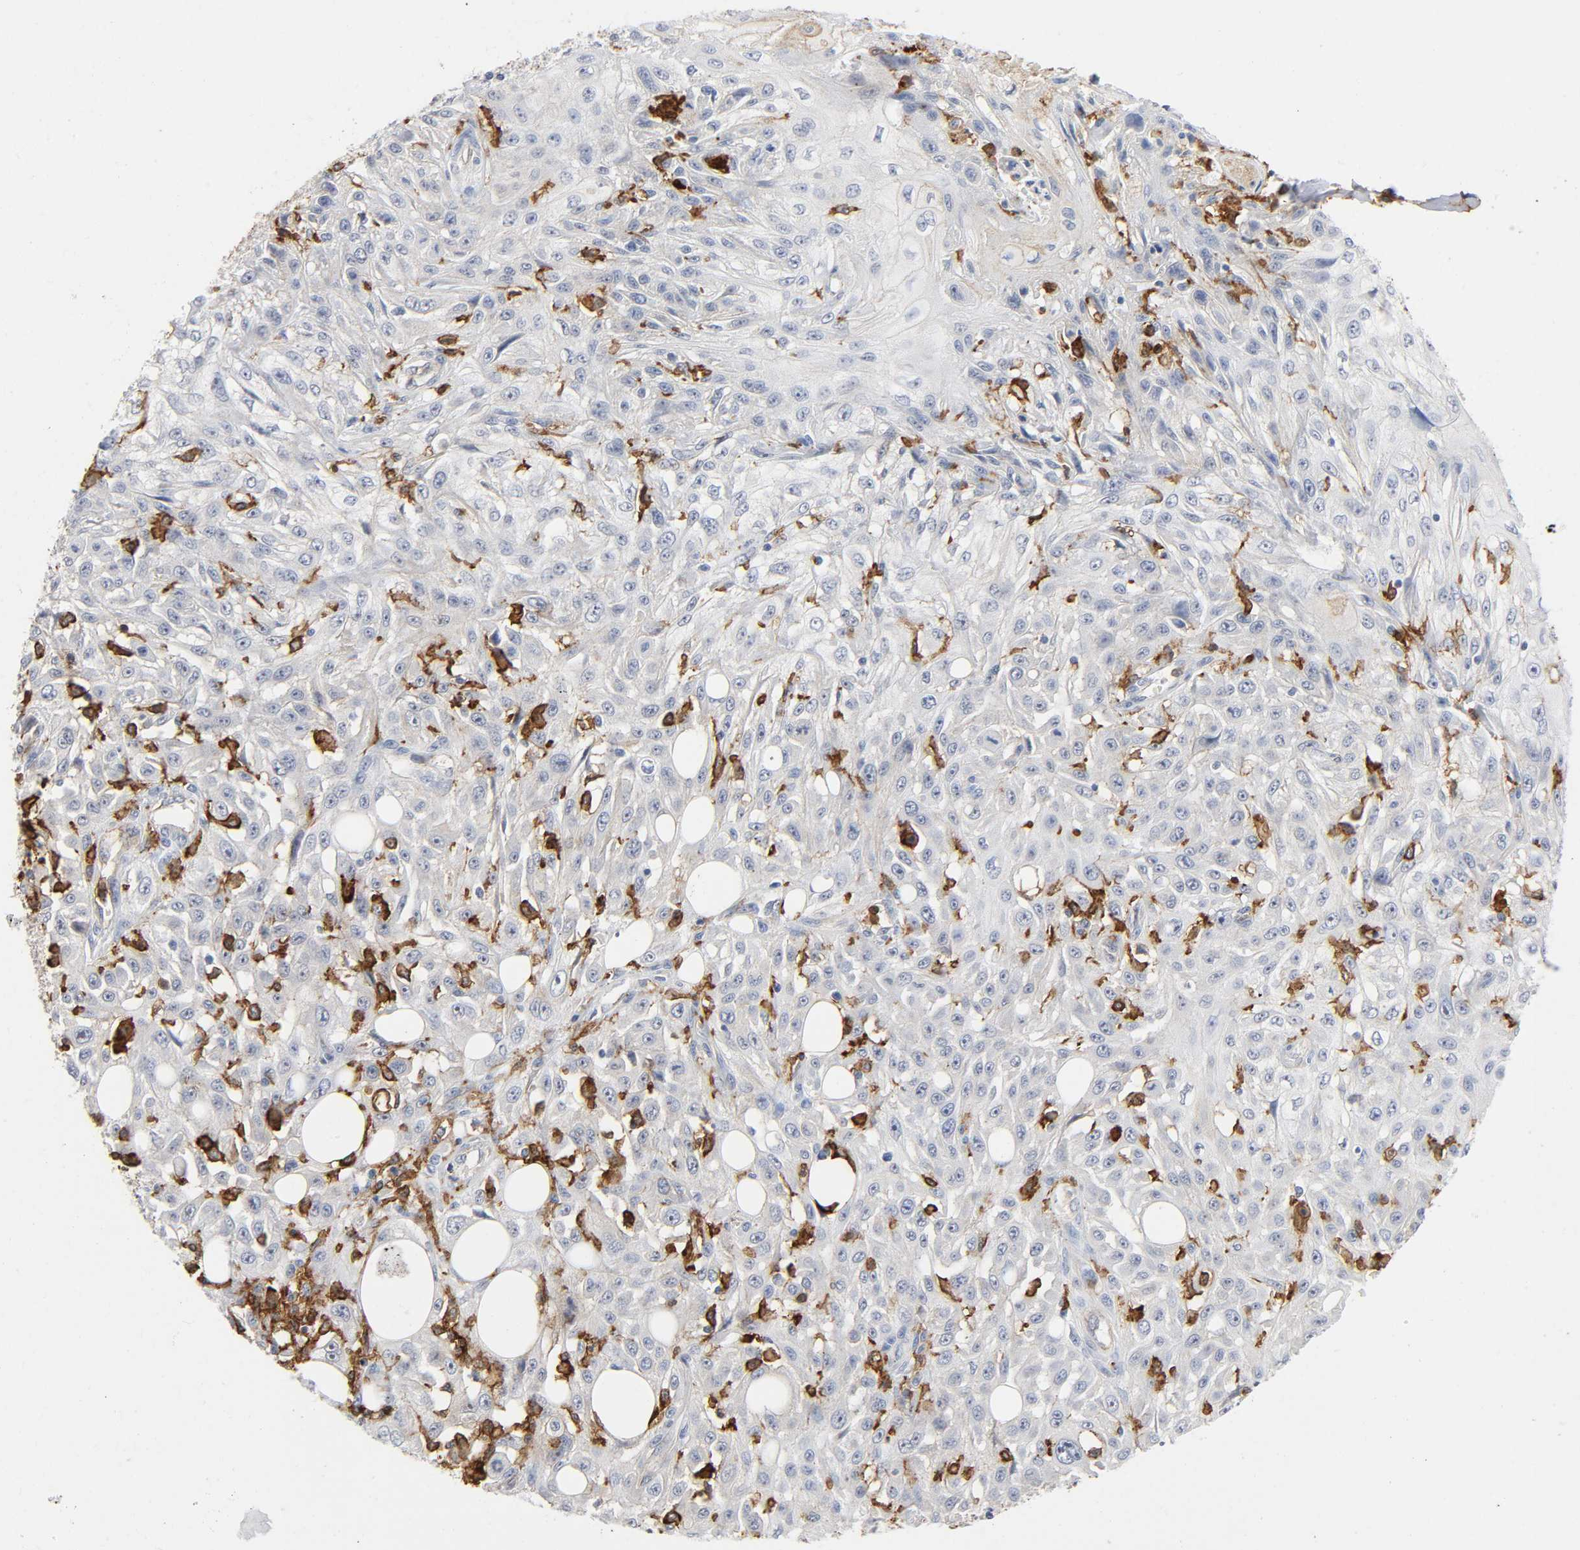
{"staining": {"intensity": "negative", "quantity": "none", "location": "none"}, "tissue": "skin cancer", "cell_type": "Tumor cells", "image_type": "cancer", "snomed": [{"axis": "morphology", "description": "Squamous cell carcinoma, NOS"}, {"axis": "topography", "description": "Skin"}], "caption": "Skin squamous cell carcinoma was stained to show a protein in brown. There is no significant staining in tumor cells.", "gene": "LYN", "patient": {"sex": "male", "age": 75}}